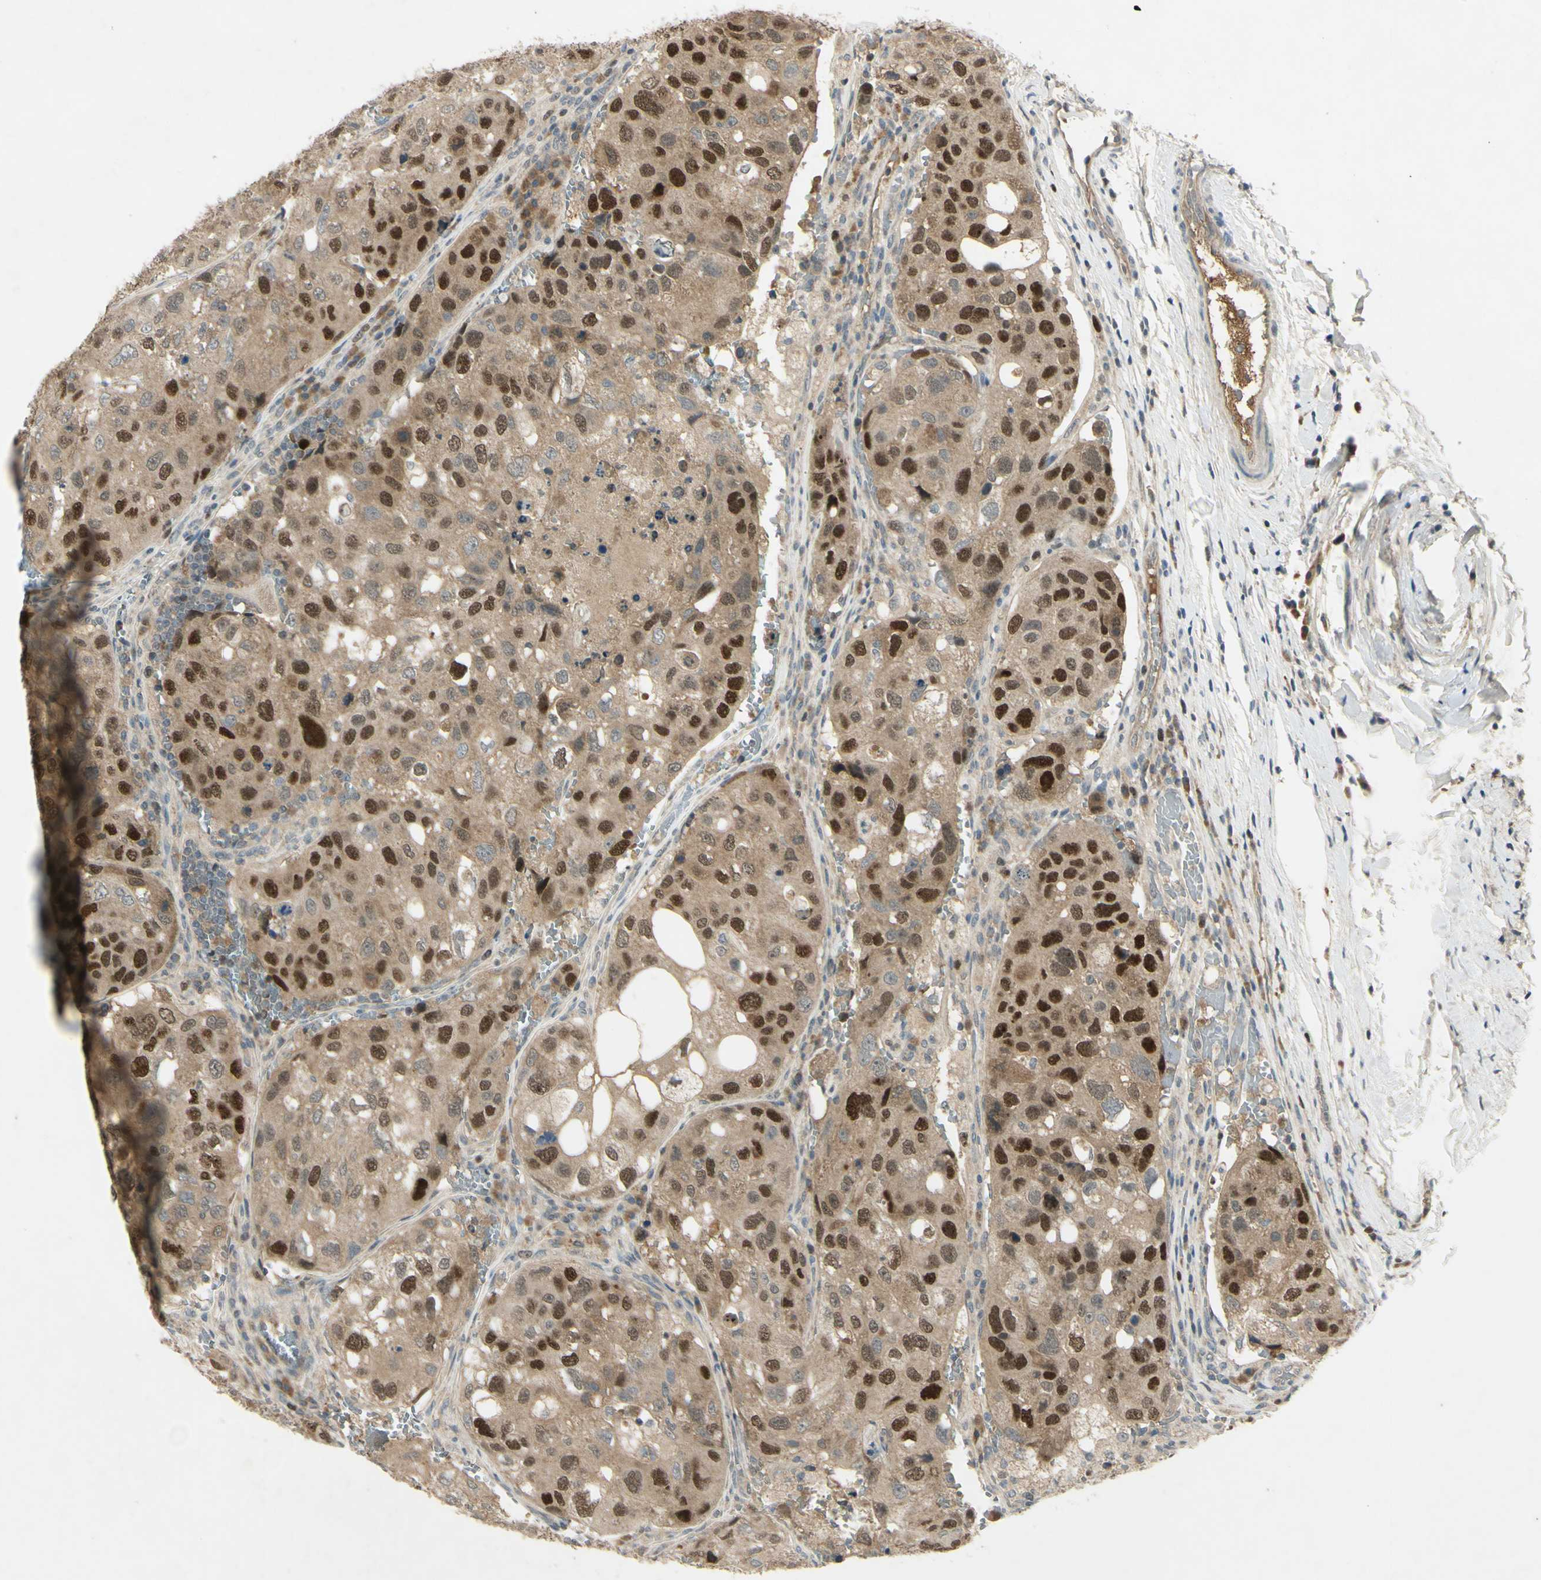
{"staining": {"intensity": "strong", "quantity": "25%-75%", "location": "nuclear"}, "tissue": "urothelial cancer", "cell_type": "Tumor cells", "image_type": "cancer", "snomed": [{"axis": "morphology", "description": "Urothelial carcinoma, High grade"}, {"axis": "topography", "description": "Lymph node"}, {"axis": "topography", "description": "Urinary bladder"}], "caption": "Immunohistochemistry (IHC) image of neoplastic tissue: human urothelial carcinoma (high-grade) stained using IHC demonstrates high levels of strong protein expression localized specifically in the nuclear of tumor cells, appearing as a nuclear brown color.", "gene": "RAD18", "patient": {"sex": "male", "age": 51}}